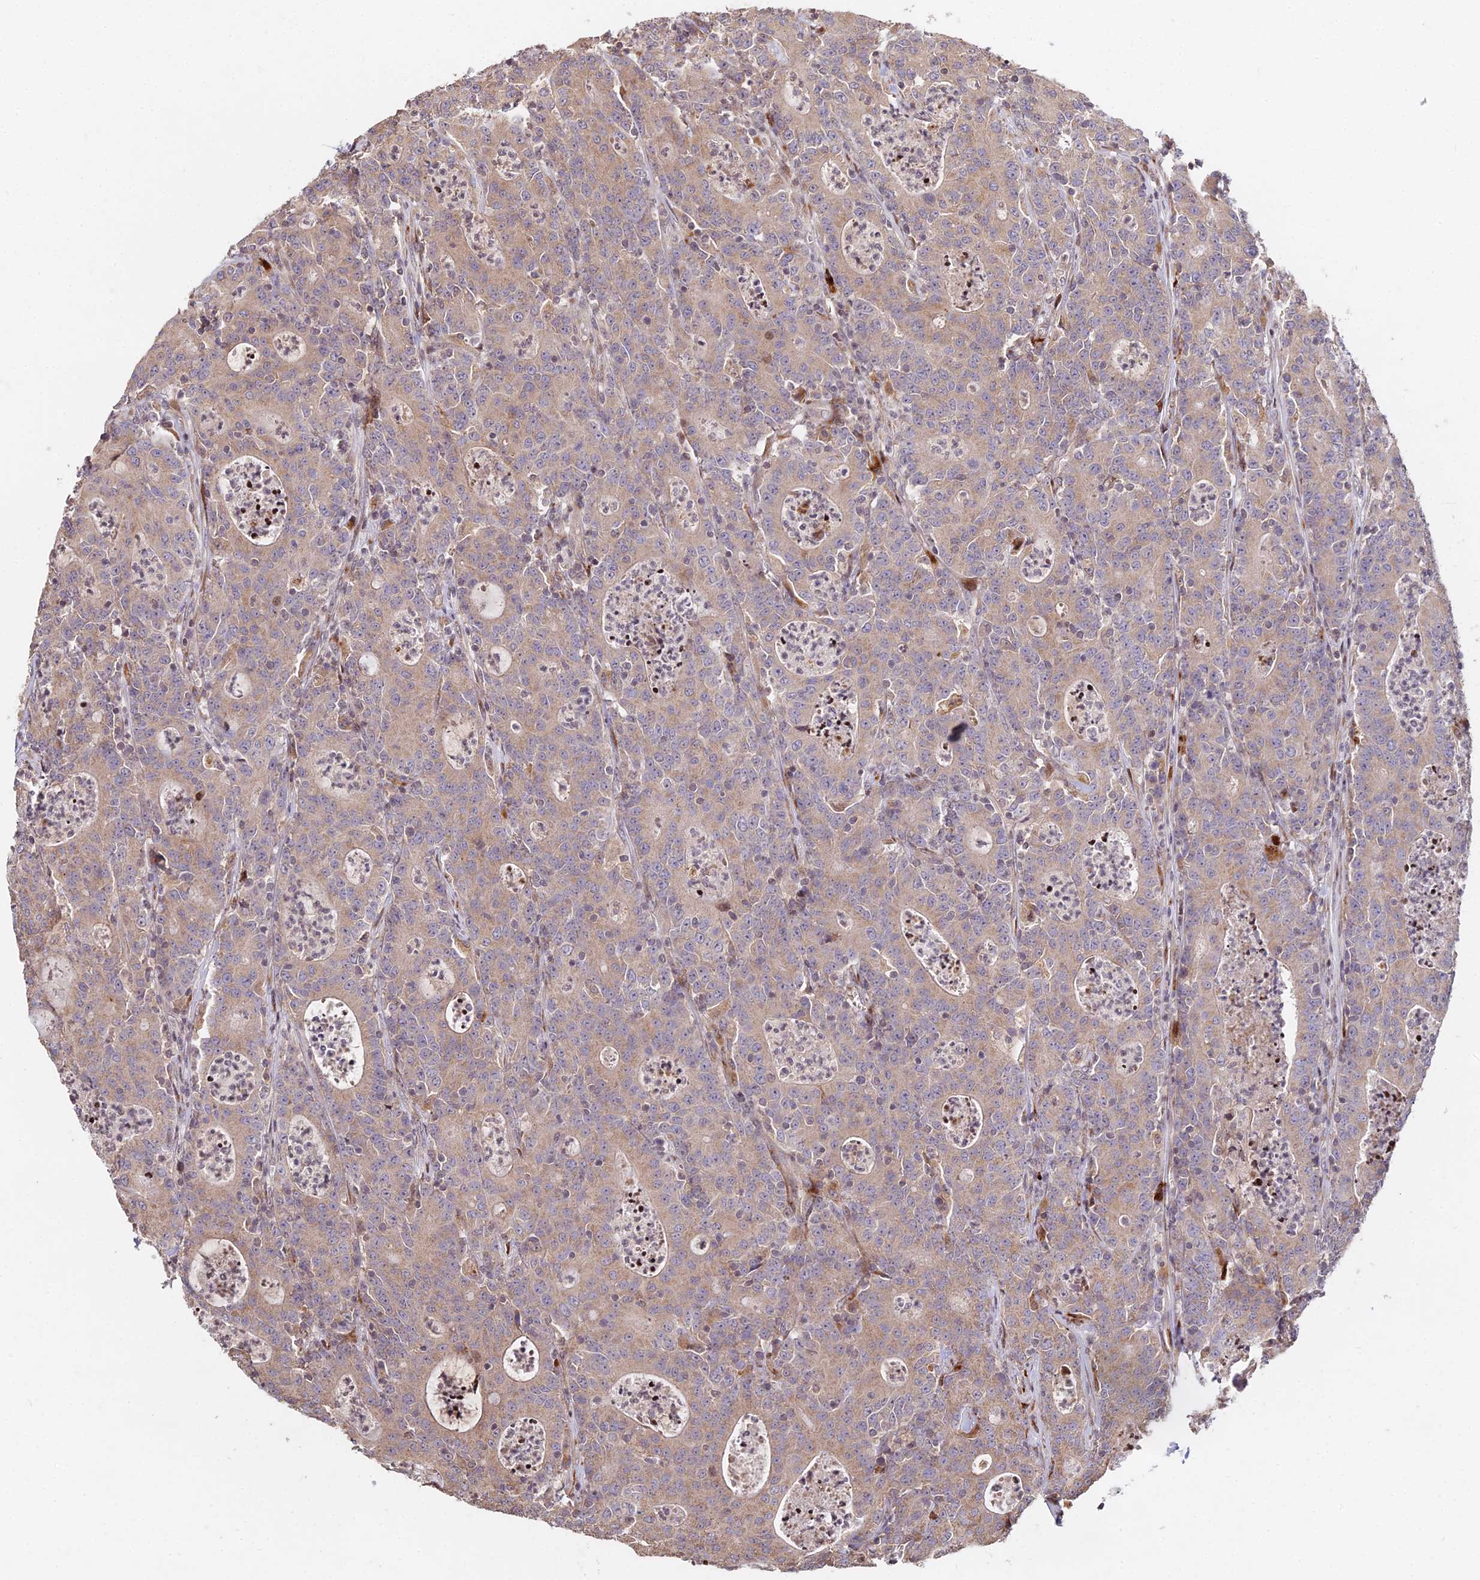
{"staining": {"intensity": "moderate", "quantity": ">75%", "location": "cytoplasmic/membranous"}, "tissue": "colorectal cancer", "cell_type": "Tumor cells", "image_type": "cancer", "snomed": [{"axis": "morphology", "description": "Adenocarcinoma, NOS"}, {"axis": "topography", "description": "Colon"}], "caption": "Protein staining of colorectal cancer tissue exhibits moderate cytoplasmic/membranous positivity in about >75% of tumor cells.", "gene": "RBMS2", "patient": {"sex": "male", "age": 83}}